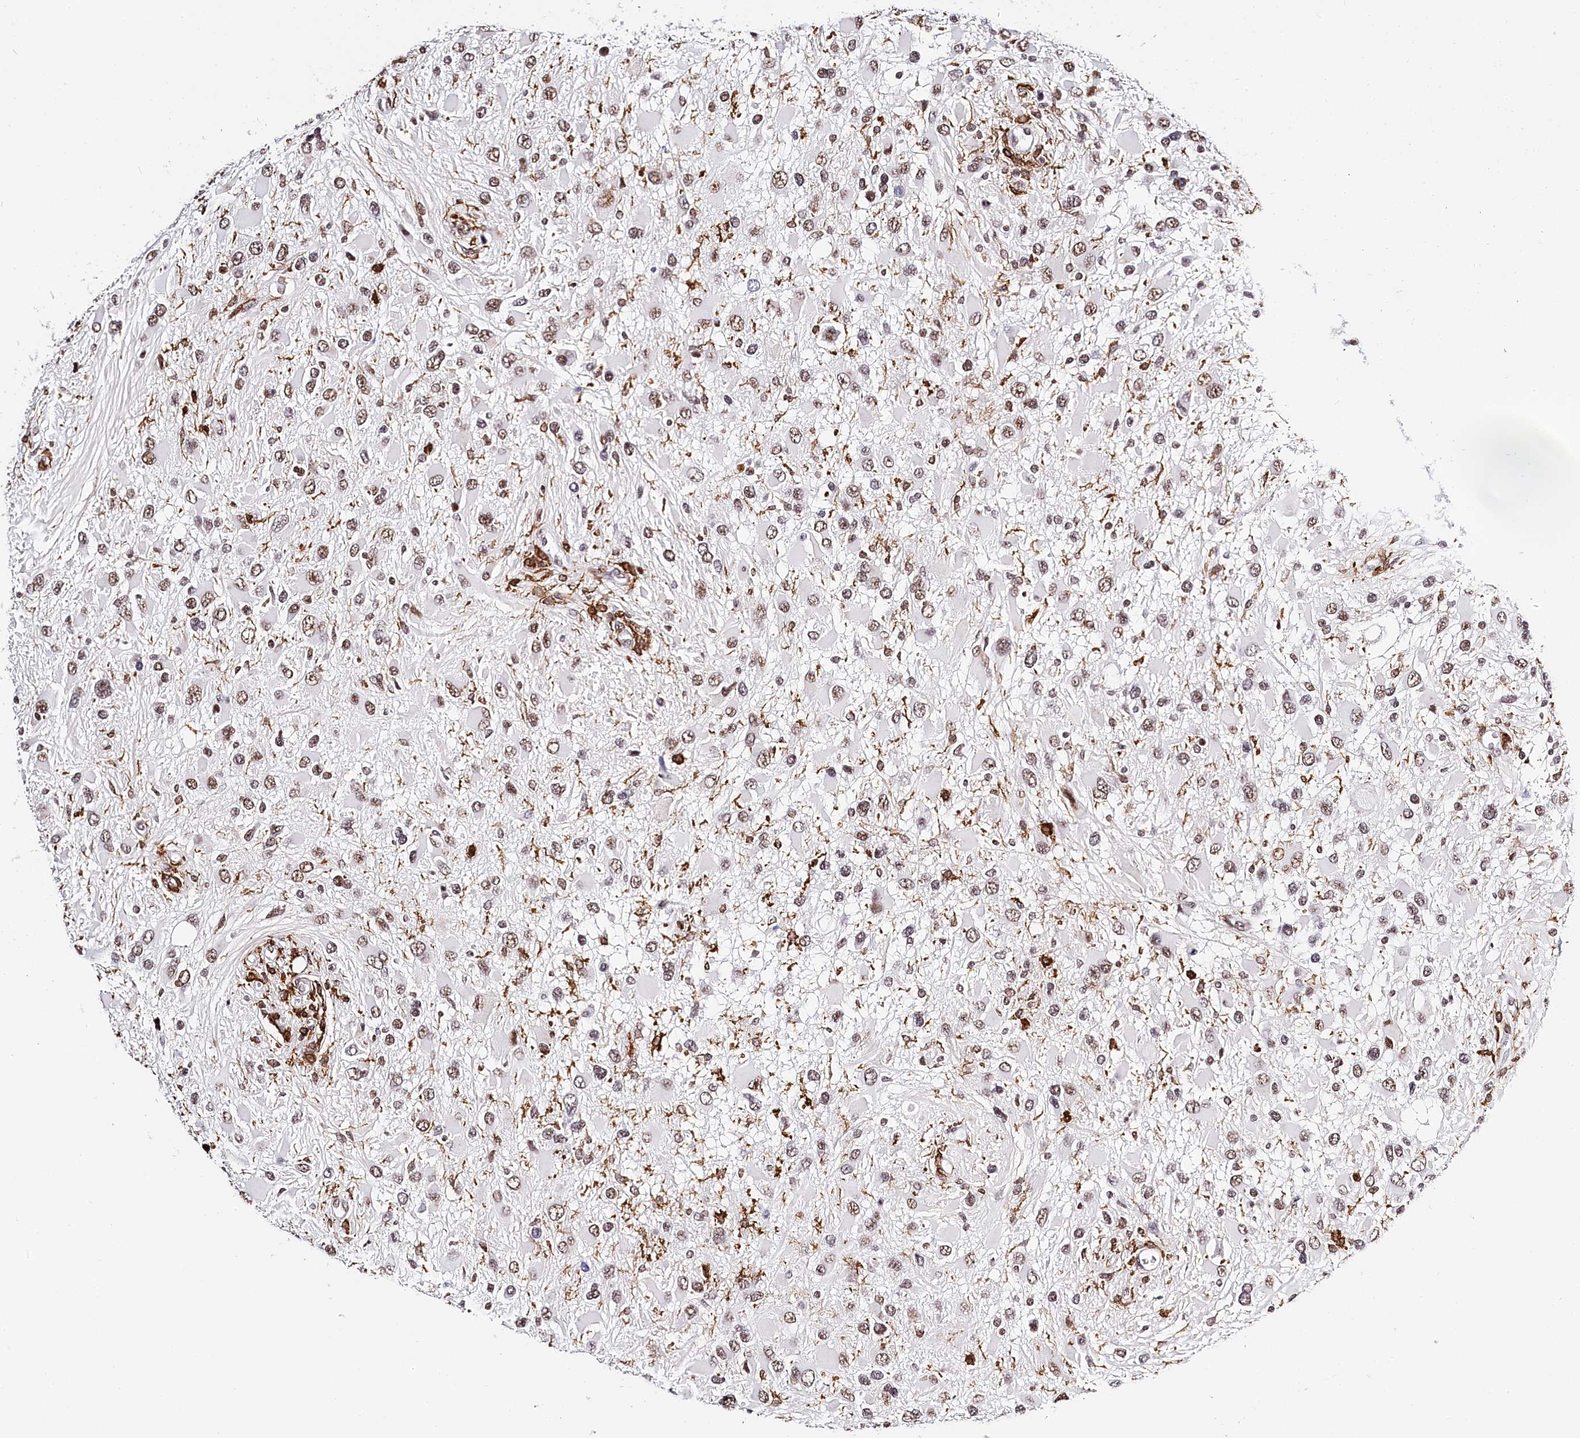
{"staining": {"intensity": "weak", "quantity": ">75%", "location": "nuclear"}, "tissue": "glioma", "cell_type": "Tumor cells", "image_type": "cancer", "snomed": [{"axis": "morphology", "description": "Glioma, malignant, High grade"}, {"axis": "topography", "description": "Brain"}], "caption": "A micrograph showing weak nuclear expression in about >75% of tumor cells in glioma, as visualized by brown immunohistochemical staining.", "gene": "BARD1", "patient": {"sex": "male", "age": 53}}